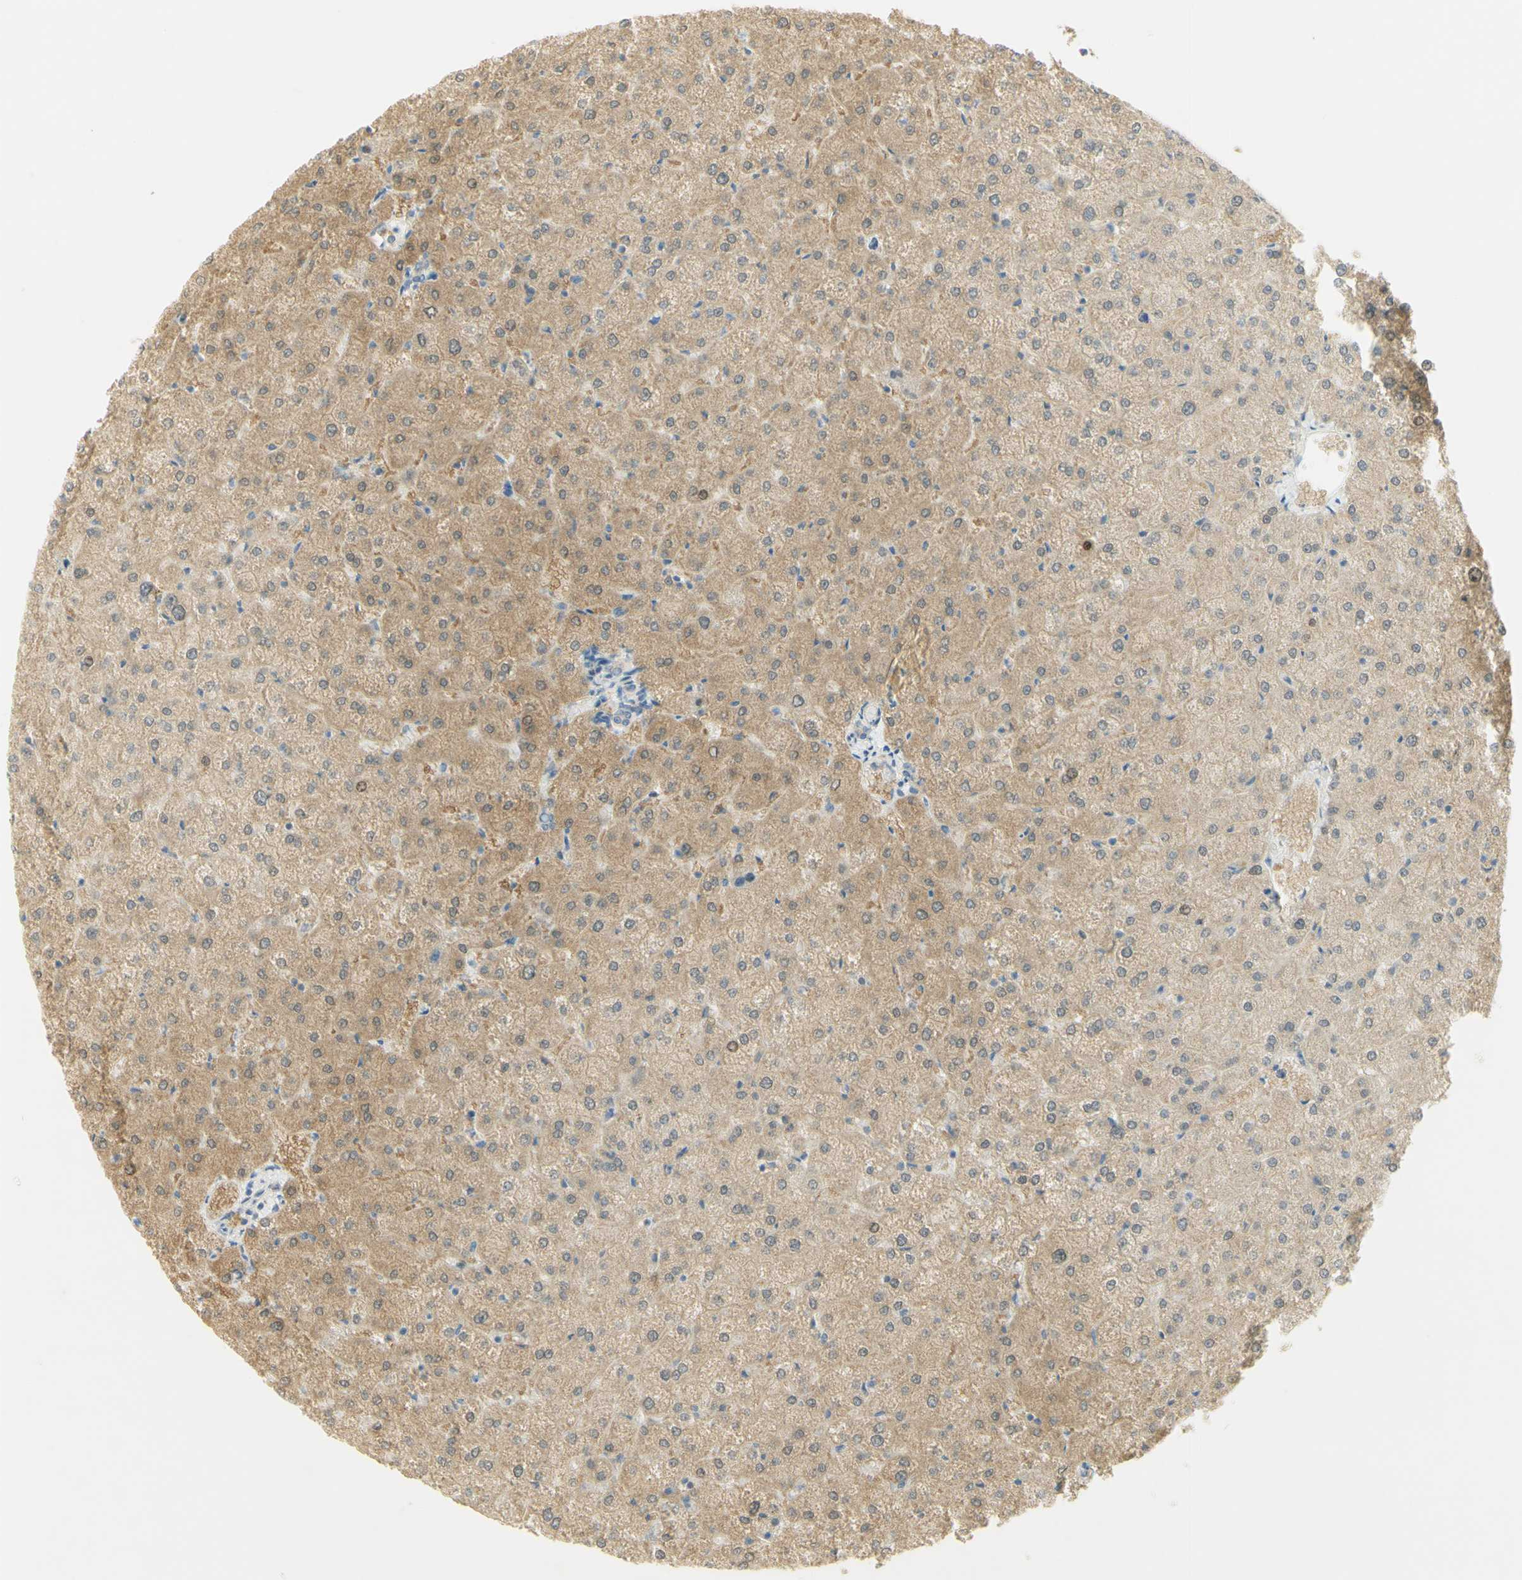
{"staining": {"intensity": "negative", "quantity": "none", "location": "none"}, "tissue": "liver", "cell_type": "Cholangiocytes", "image_type": "normal", "snomed": [{"axis": "morphology", "description": "Normal tissue, NOS"}, {"axis": "topography", "description": "Liver"}], "caption": "Immunohistochemical staining of benign liver displays no significant positivity in cholangiocytes.", "gene": "KIF11", "patient": {"sex": "female", "age": 32}}